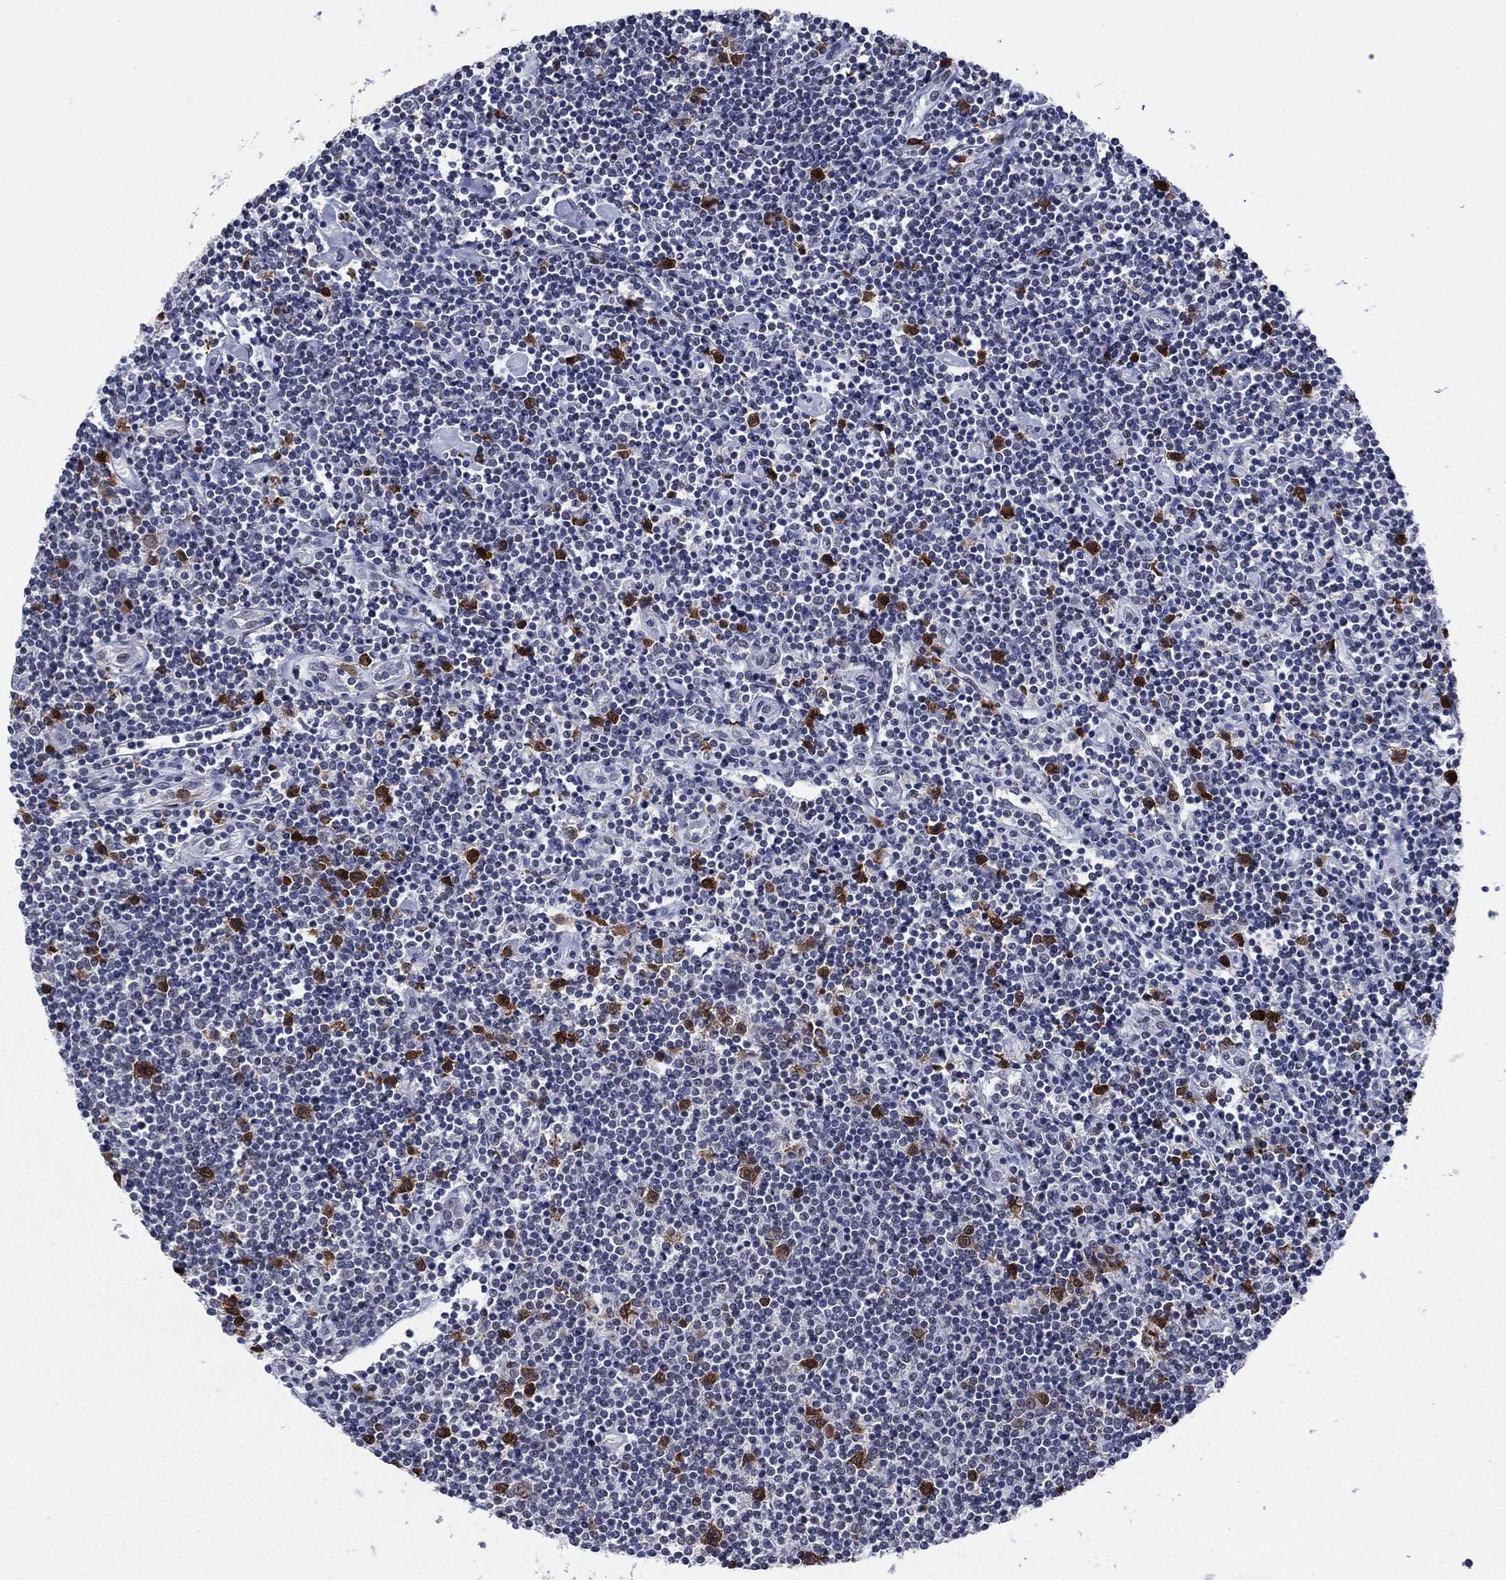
{"staining": {"intensity": "negative", "quantity": "none", "location": "none"}, "tissue": "lymphoma", "cell_type": "Tumor cells", "image_type": "cancer", "snomed": [{"axis": "morphology", "description": "Hodgkin's disease, NOS"}, {"axis": "topography", "description": "Lymph node"}], "caption": "Immunohistochemistry histopathology image of neoplastic tissue: human lymphoma stained with DAB displays no significant protein staining in tumor cells.", "gene": "TYMS", "patient": {"sex": "male", "age": 40}}